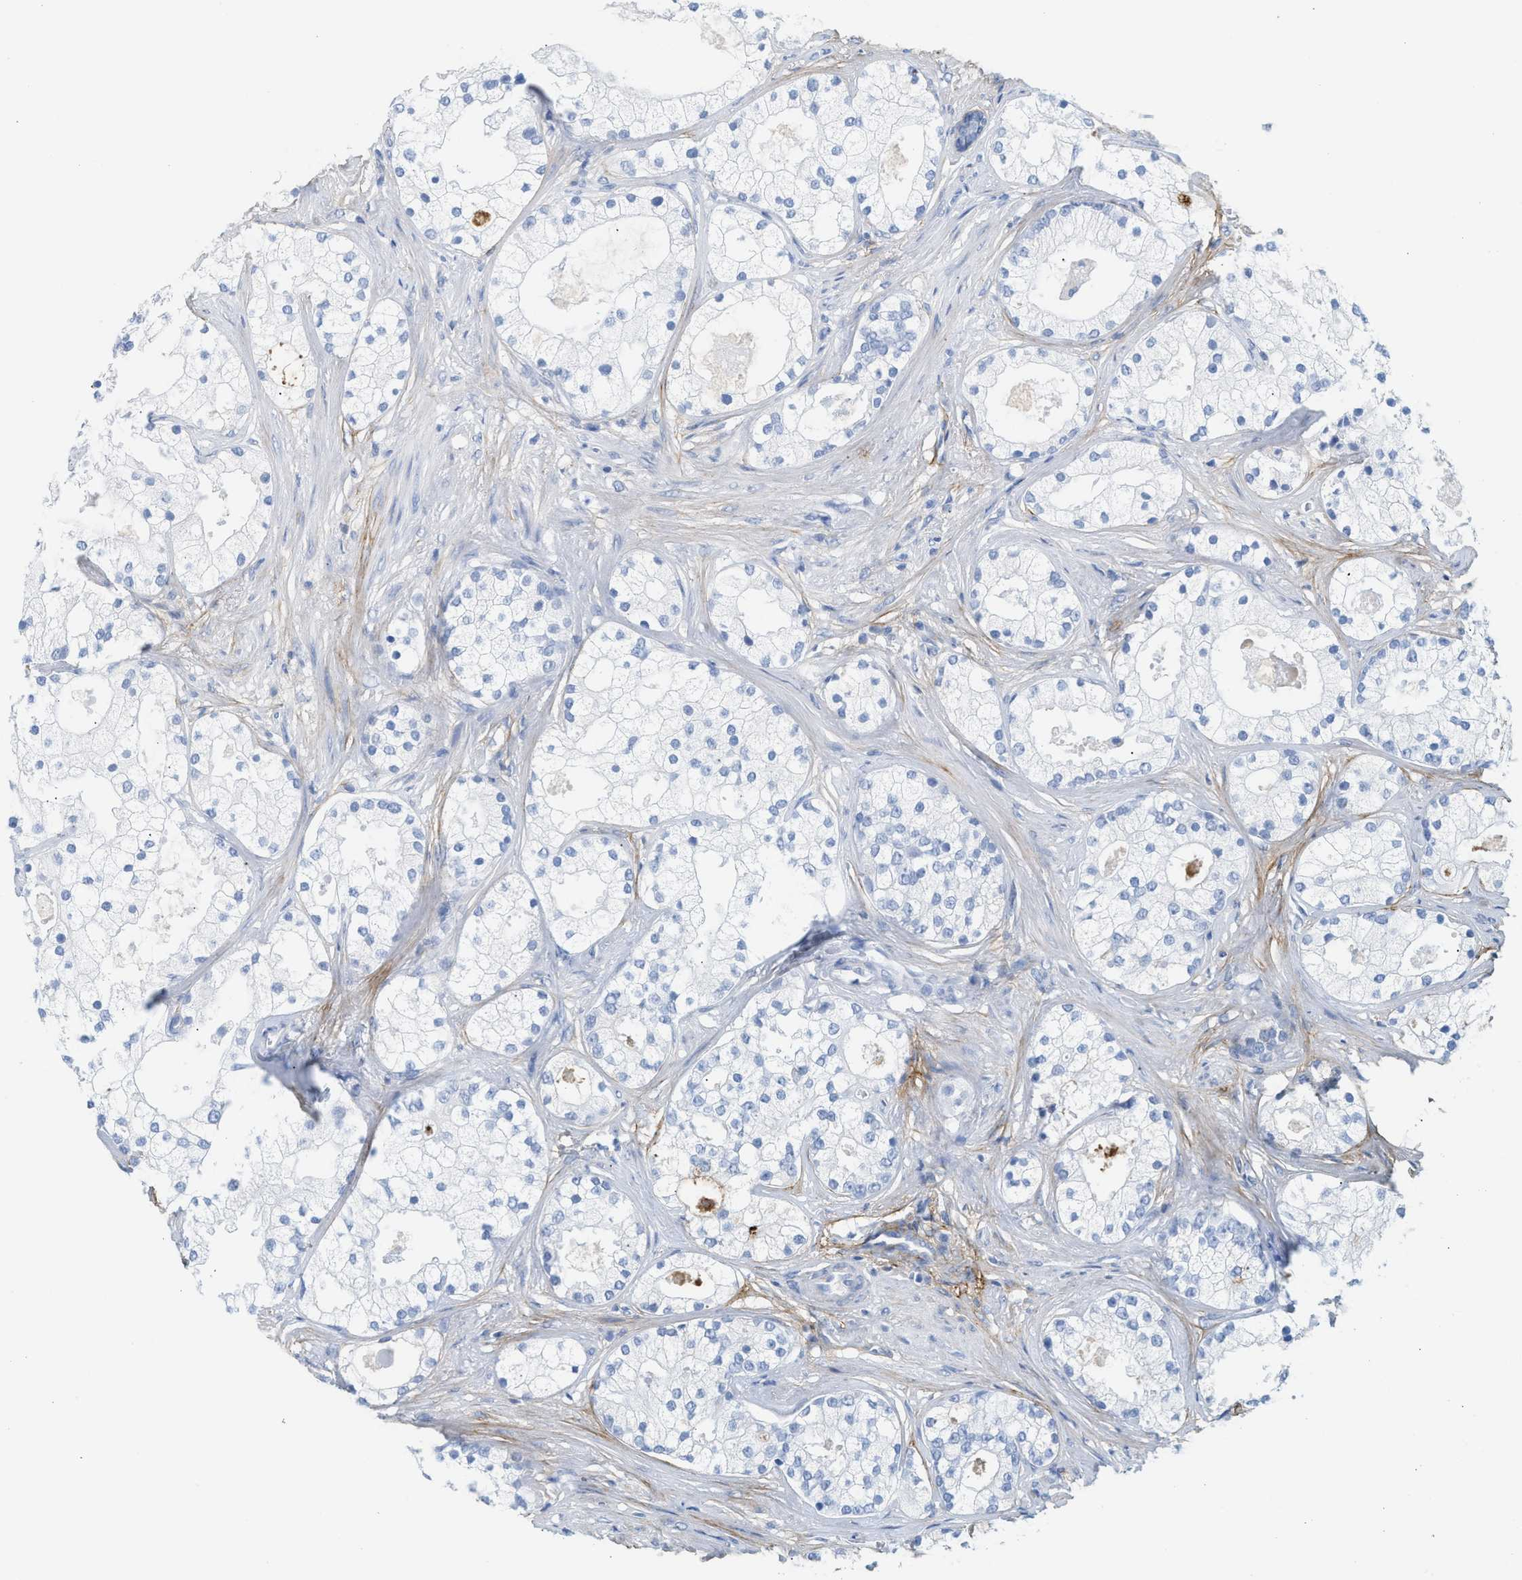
{"staining": {"intensity": "negative", "quantity": "none", "location": "none"}, "tissue": "prostate cancer", "cell_type": "Tumor cells", "image_type": "cancer", "snomed": [{"axis": "morphology", "description": "Adenocarcinoma, Low grade"}, {"axis": "topography", "description": "Prostate"}], "caption": "DAB (3,3'-diaminobenzidine) immunohistochemical staining of prostate cancer demonstrates no significant positivity in tumor cells. The staining is performed using DAB (3,3'-diaminobenzidine) brown chromogen with nuclei counter-stained in using hematoxylin.", "gene": "TNR", "patient": {"sex": "male", "age": 58}}